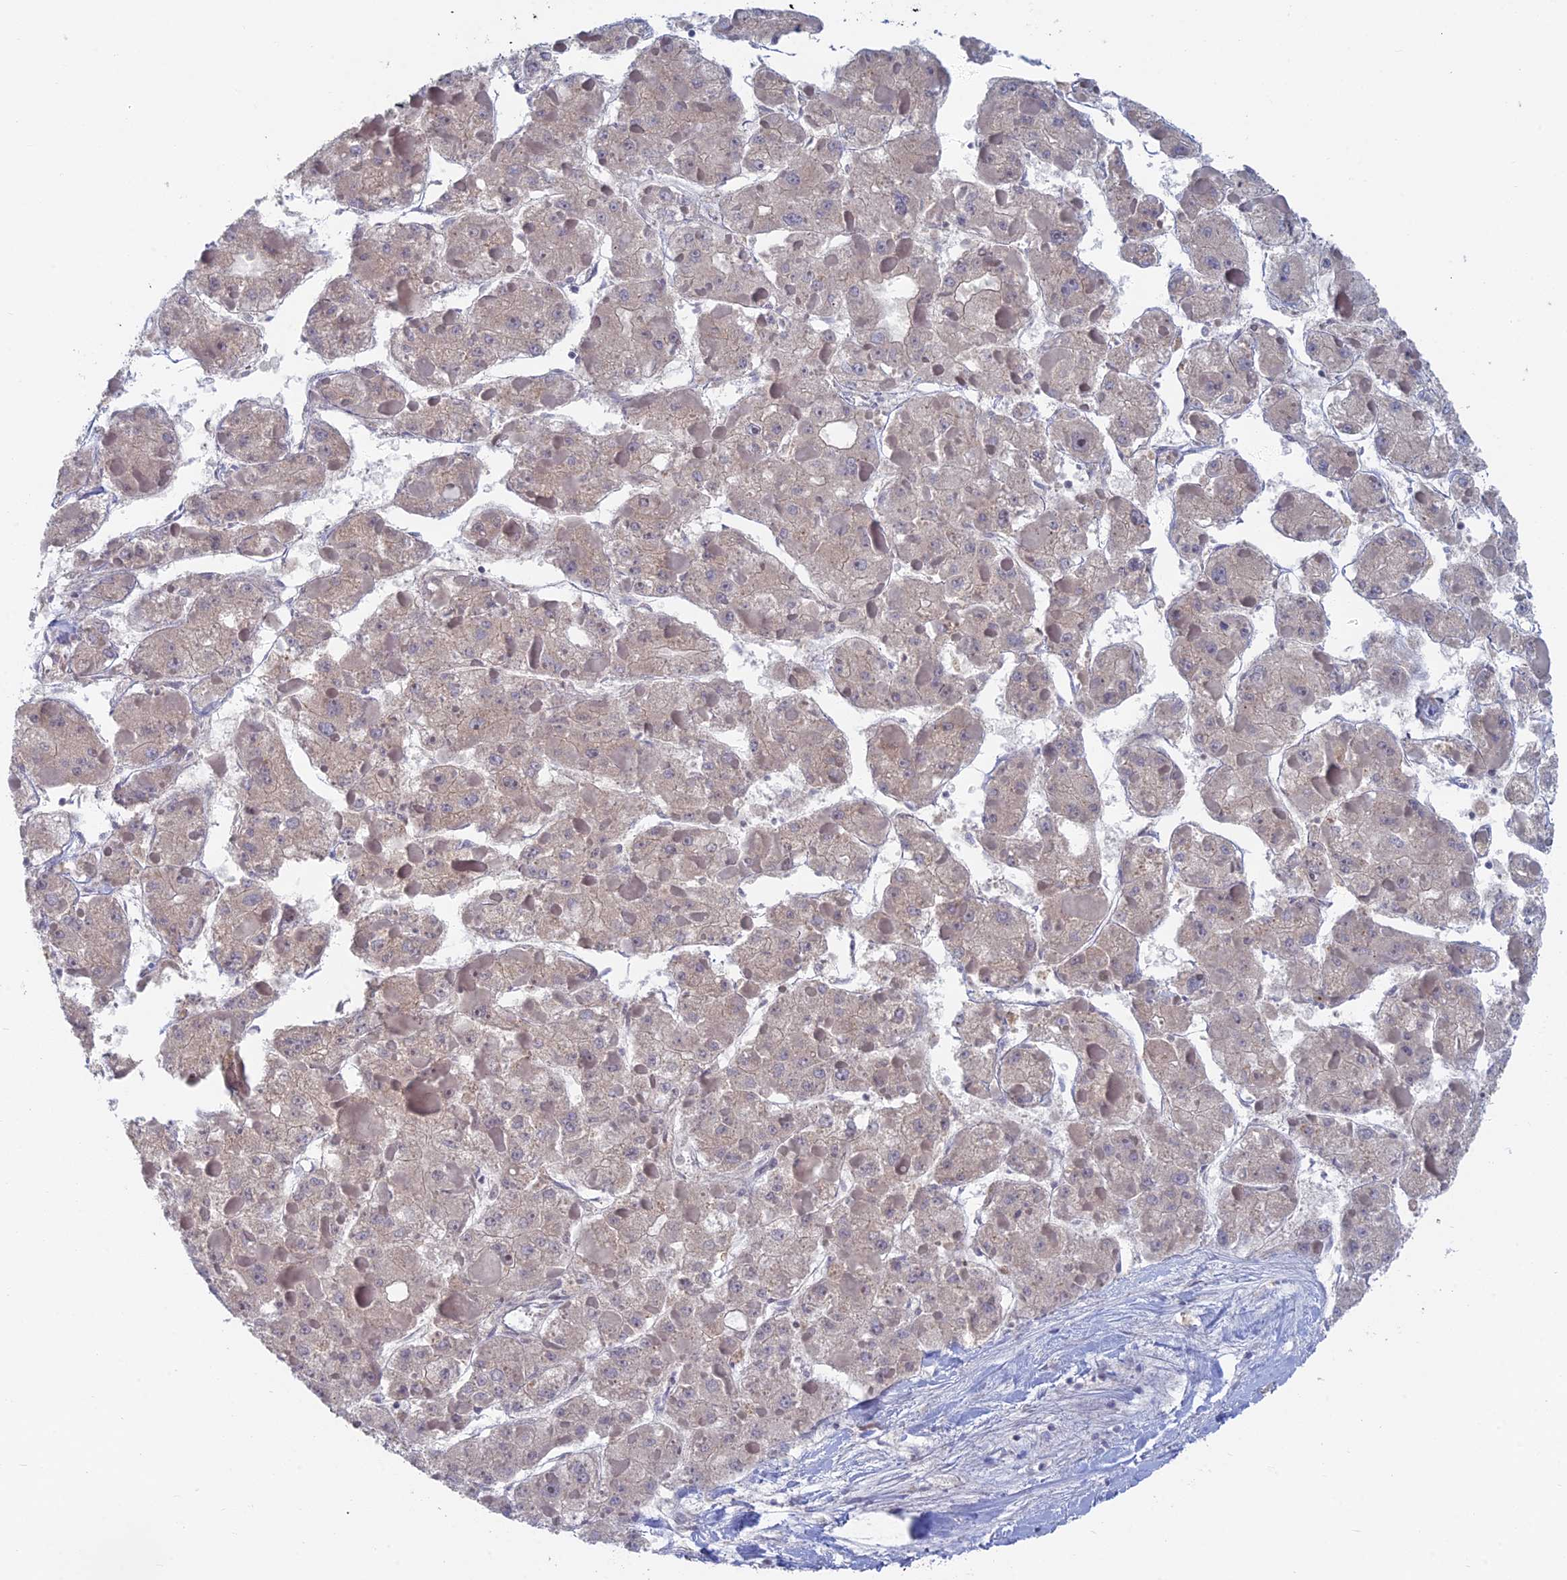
{"staining": {"intensity": "weak", "quantity": "<25%", "location": "cytoplasmic/membranous"}, "tissue": "liver cancer", "cell_type": "Tumor cells", "image_type": "cancer", "snomed": [{"axis": "morphology", "description": "Carcinoma, Hepatocellular, NOS"}, {"axis": "topography", "description": "Liver"}], "caption": "Immunohistochemistry (IHC) histopathology image of human liver cancer (hepatocellular carcinoma) stained for a protein (brown), which displays no expression in tumor cells.", "gene": "TBC1D30", "patient": {"sex": "female", "age": 73}}